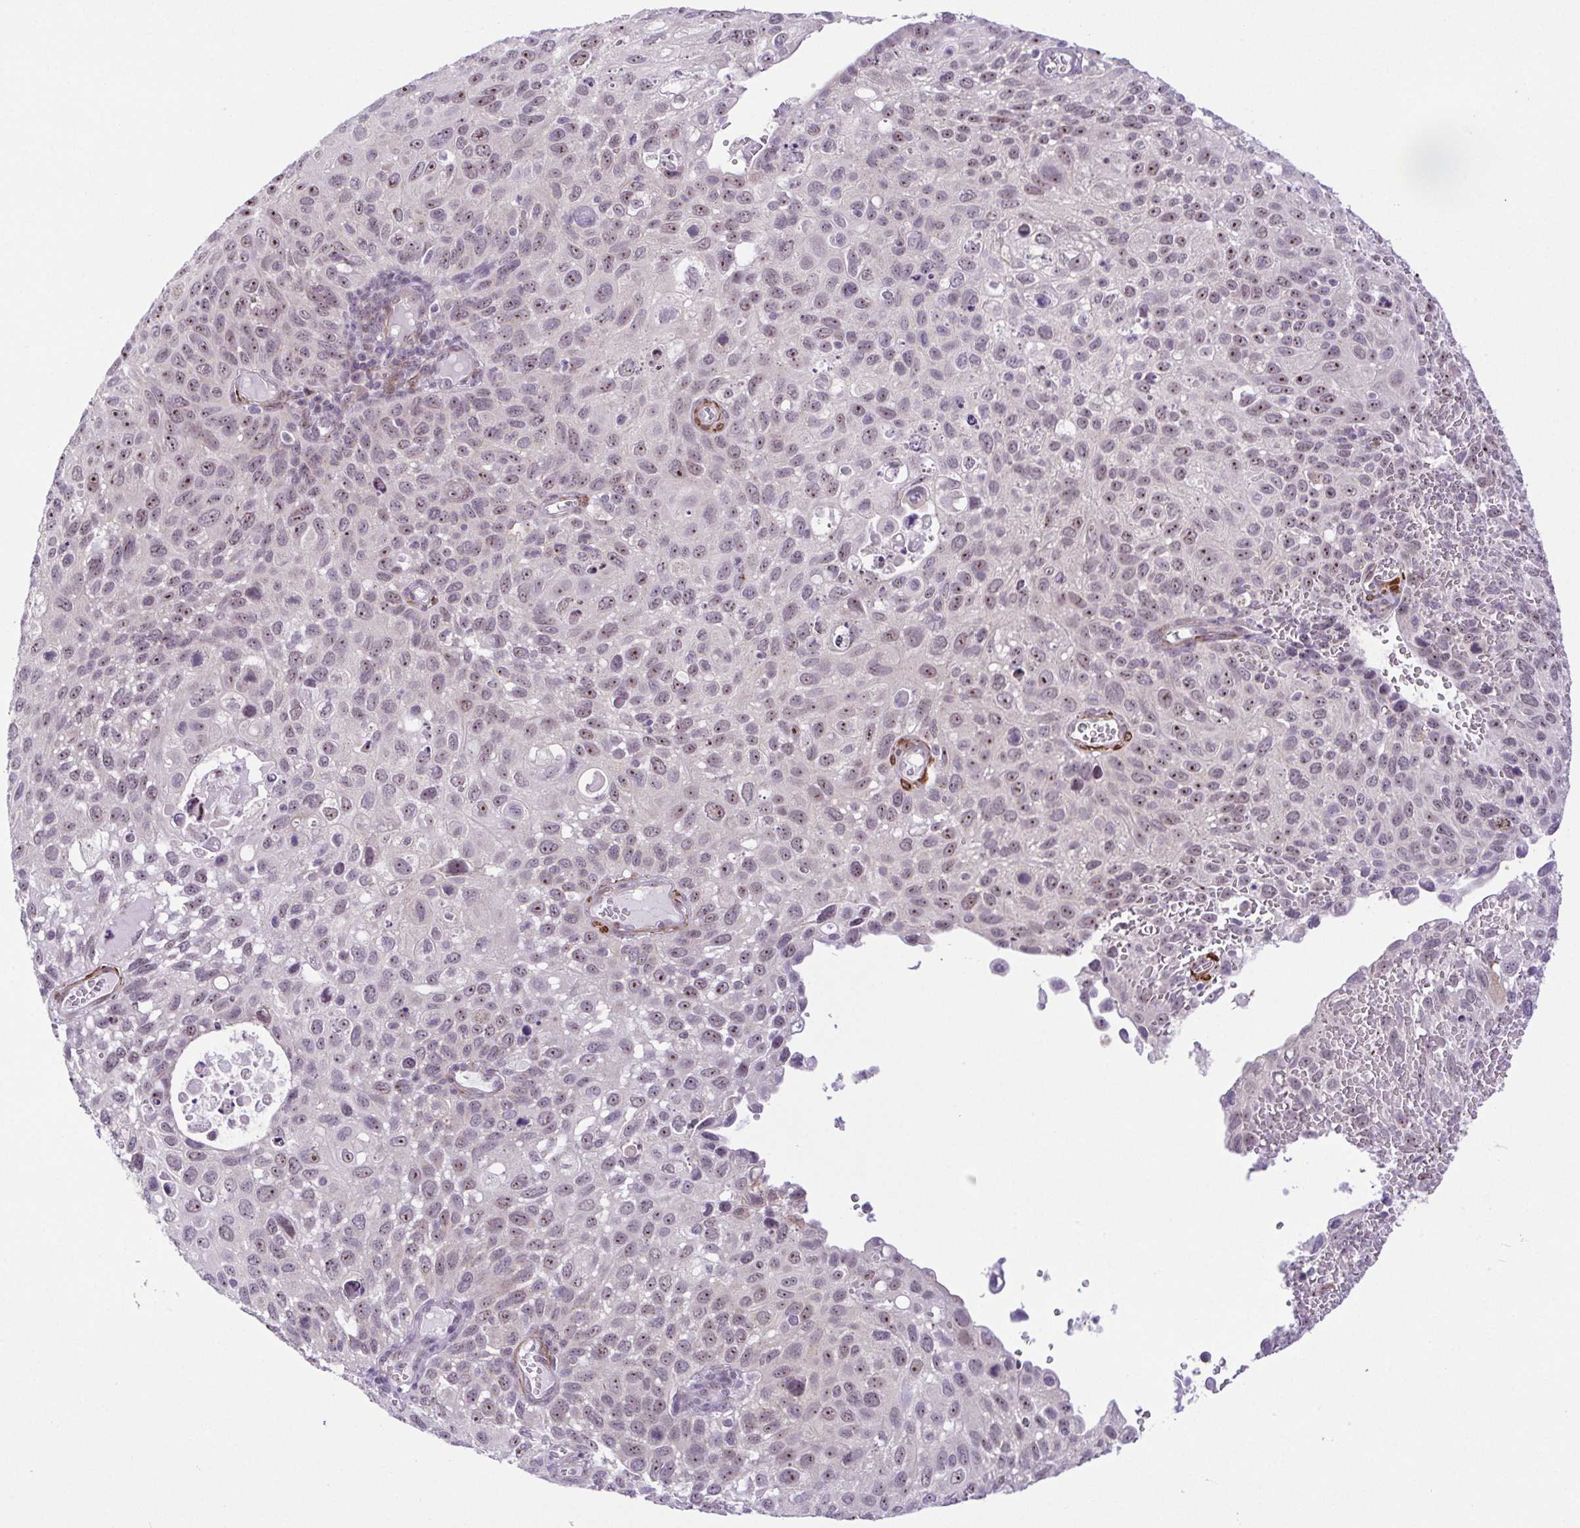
{"staining": {"intensity": "weak", "quantity": "25%-75%", "location": "nuclear"}, "tissue": "cervical cancer", "cell_type": "Tumor cells", "image_type": "cancer", "snomed": [{"axis": "morphology", "description": "Squamous cell carcinoma, NOS"}, {"axis": "topography", "description": "Cervix"}], "caption": "A histopathology image of human cervical cancer (squamous cell carcinoma) stained for a protein reveals weak nuclear brown staining in tumor cells.", "gene": "RSL24D1", "patient": {"sex": "female", "age": 70}}